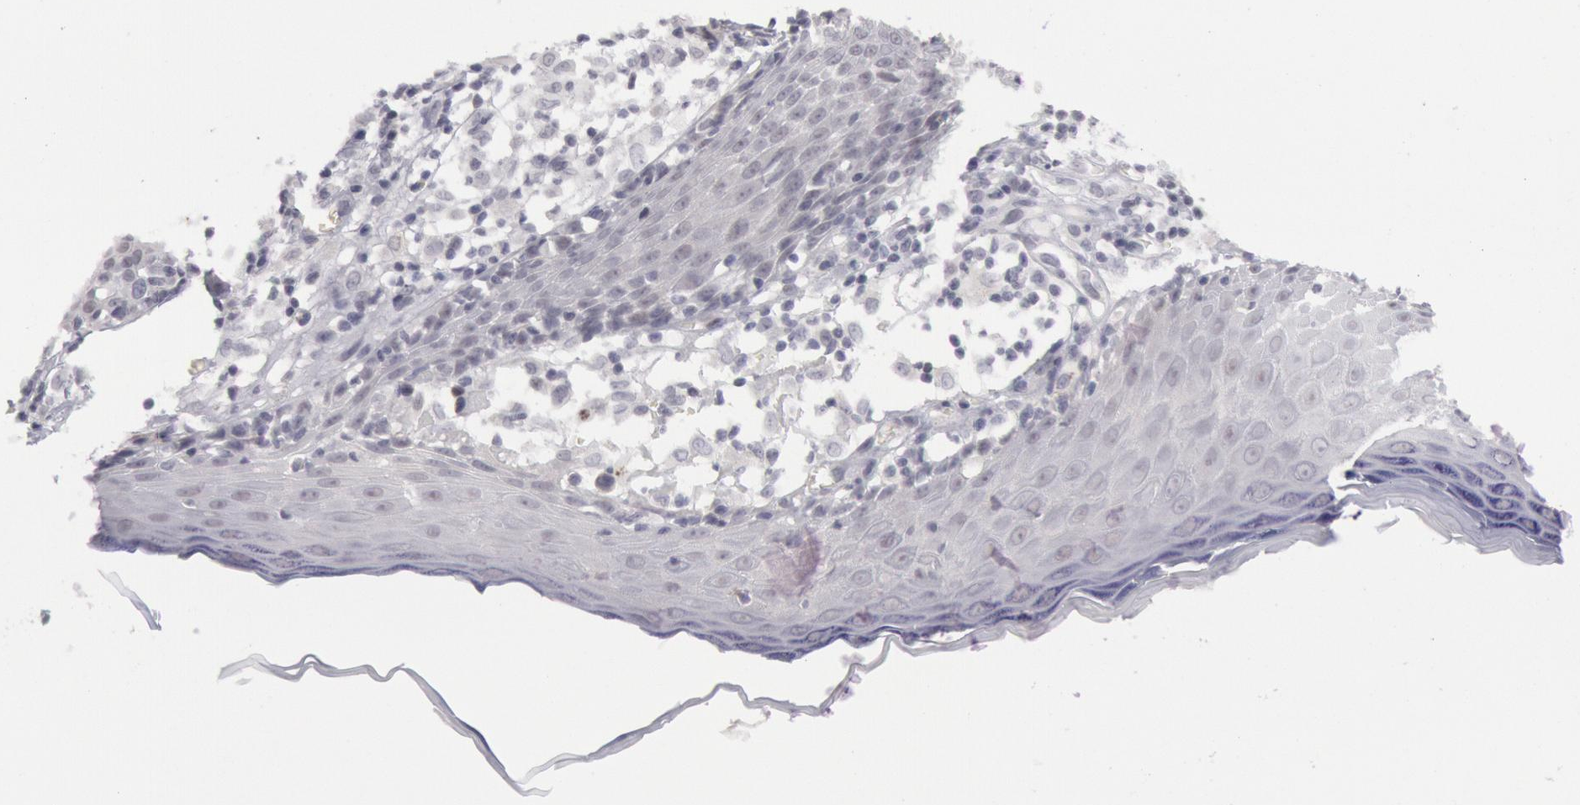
{"staining": {"intensity": "negative", "quantity": "none", "location": "none"}, "tissue": "melanoma", "cell_type": "Tumor cells", "image_type": "cancer", "snomed": [{"axis": "morphology", "description": "Malignant melanoma, NOS"}, {"axis": "topography", "description": "Skin"}], "caption": "Immunohistochemistry of melanoma exhibits no positivity in tumor cells. (DAB (3,3'-diaminobenzidine) immunohistochemistry, high magnification).", "gene": "JOSD1", "patient": {"sex": "female", "age": 49}}